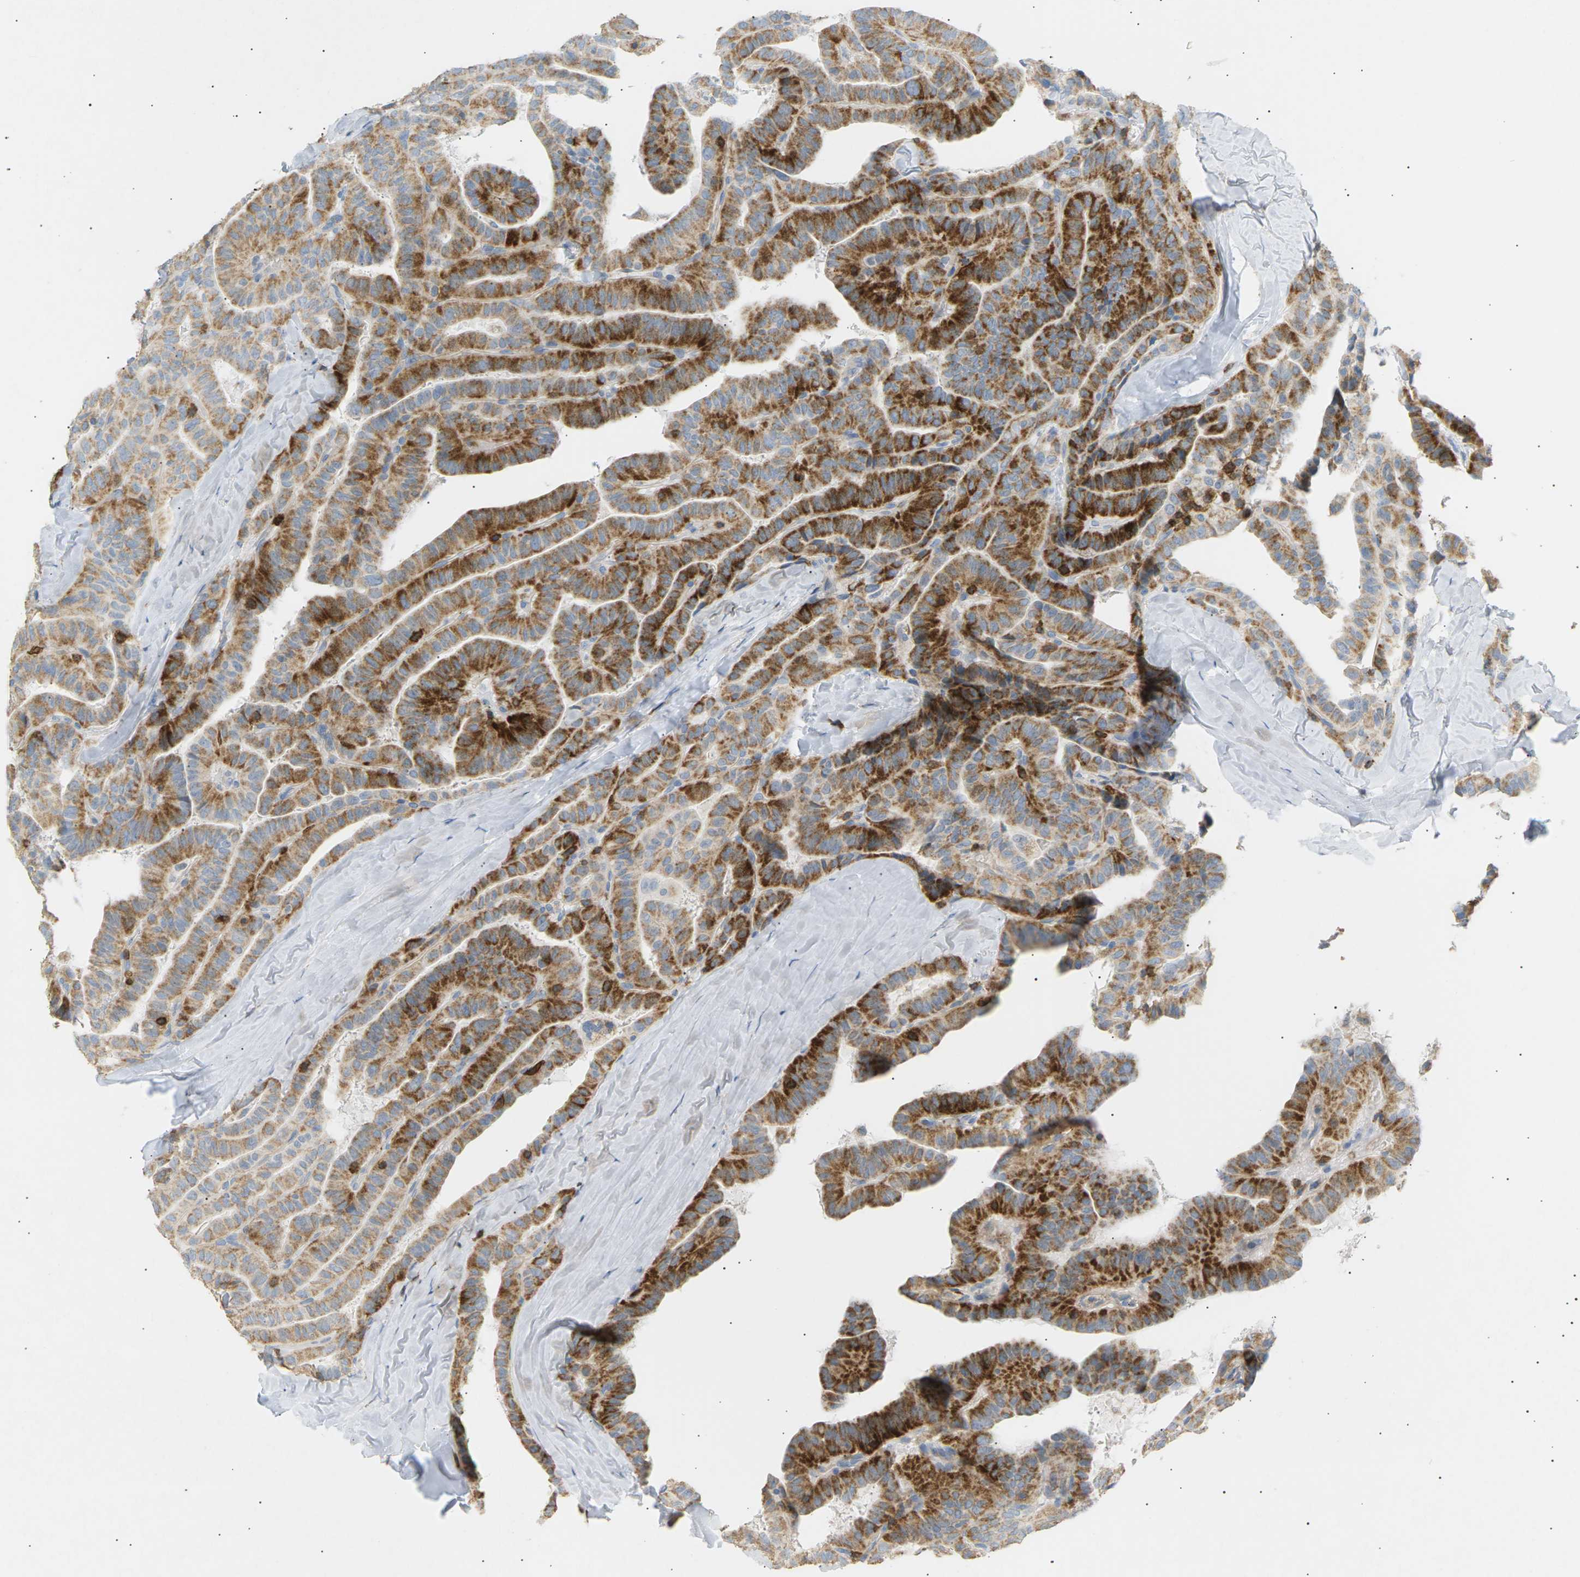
{"staining": {"intensity": "moderate", "quantity": ">75%", "location": "cytoplasmic/membranous"}, "tissue": "thyroid cancer", "cell_type": "Tumor cells", "image_type": "cancer", "snomed": [{"axis": "morphology", "description": "Papillary adenocarcinoma, NOS"}, {"axis": "topography", "description": "Thyroid gland"}], "caption": "Immunohistochemical staining of thyroid cancer (papillary adenocarcinoma) displays moderate cytoplasmic/membranous protein positivity in approximately >75% of tumor cells.", "gene": "LIME1", "patient": {"sex": "male", "age": 77}}